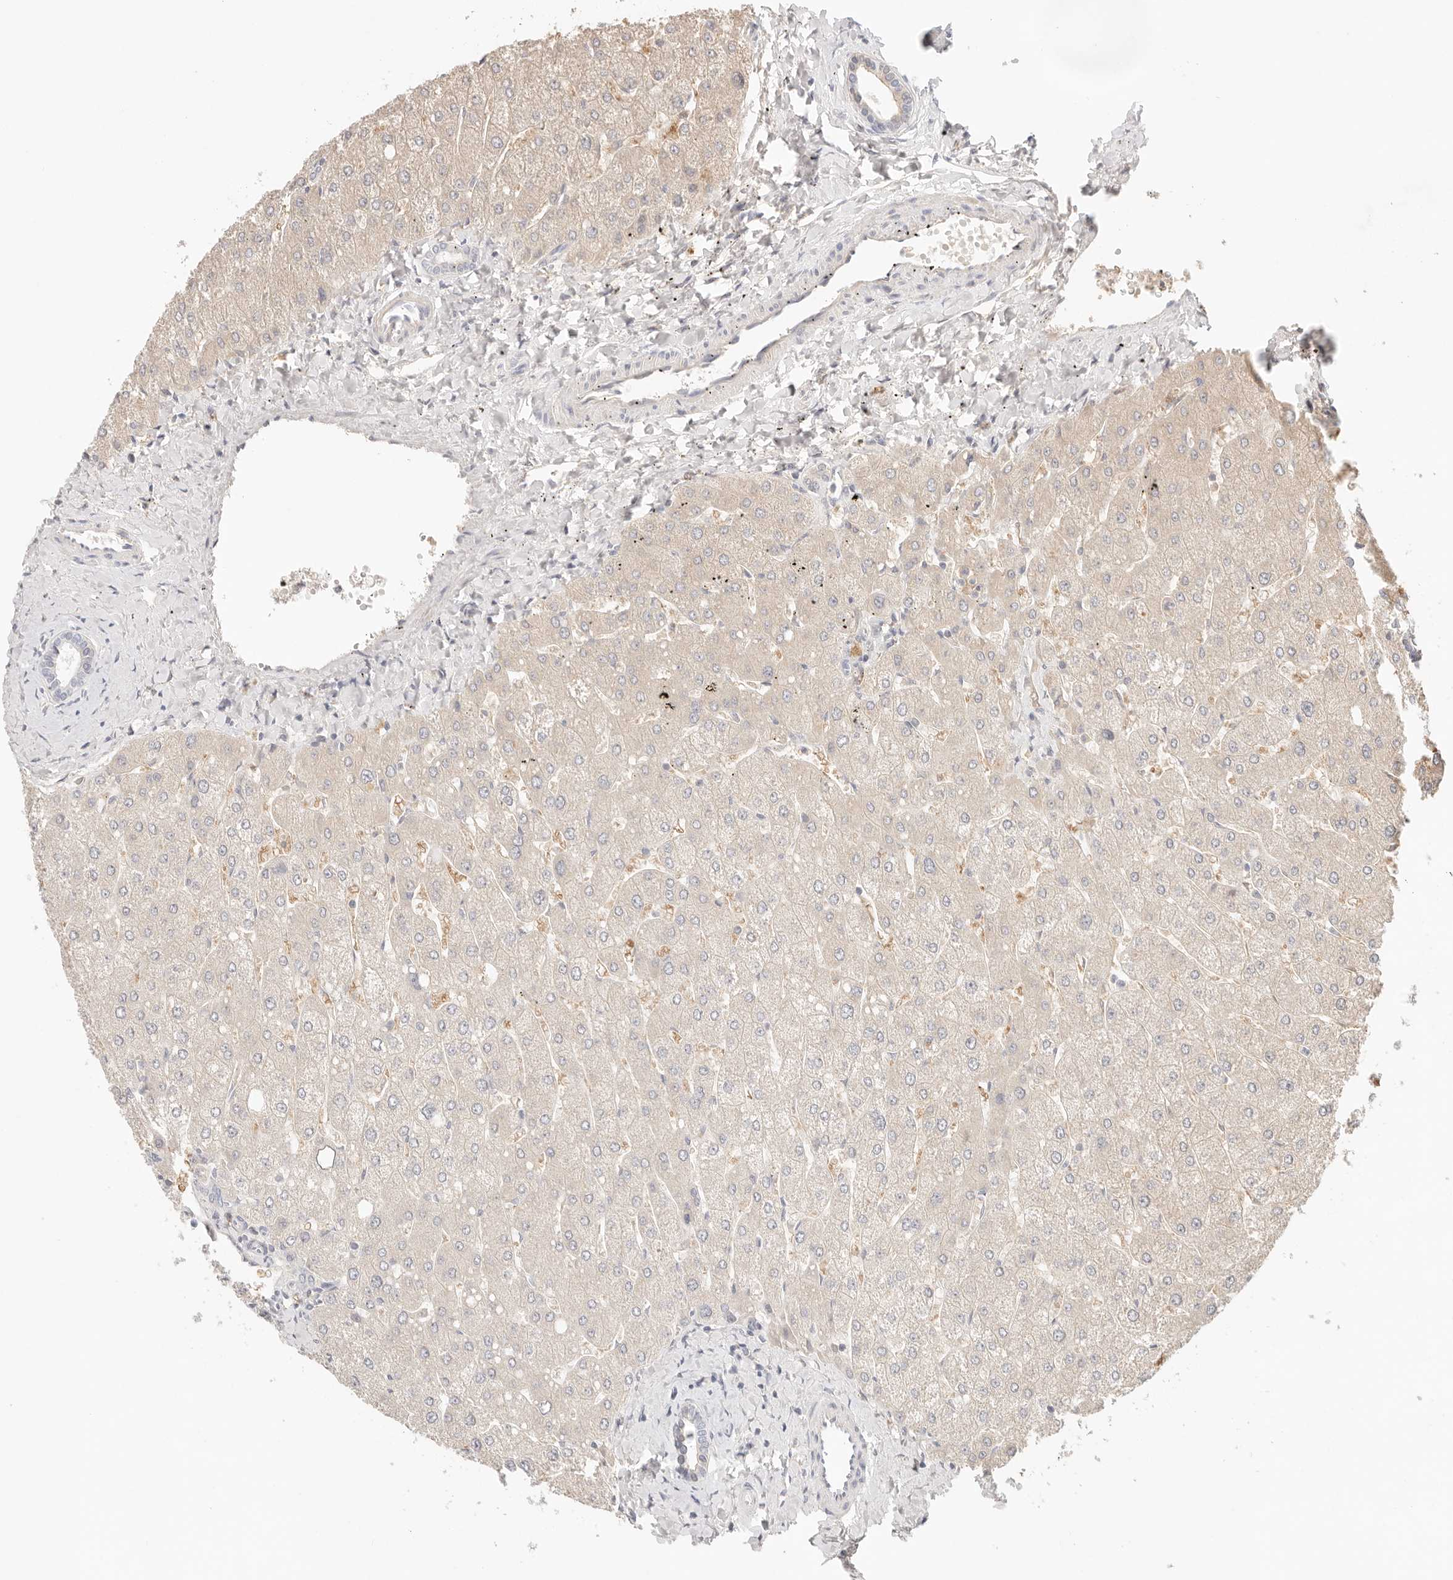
{"staining": {"intensity": "weak", "quantity": "<25%", "location": "cytoplasmic/membranous"}, "tissue": "liver", "cell_type": "Cholangiocytes", "image_type": "normal", "snomed": [{"axis": "morphology", "description": "Normal tissue, NOS"}, {"axis": "topography", "description": "Liver"}], "caption": "A high-resolution micrograph shows IHC staining of normal liver, which demonstrates no significant positivity in cholangiocytes. (Immunohistochemistry, brightfield microscopy, high magnification).", "gene": "SPHK1", "patient": {"sex": "male", "age": 55}}